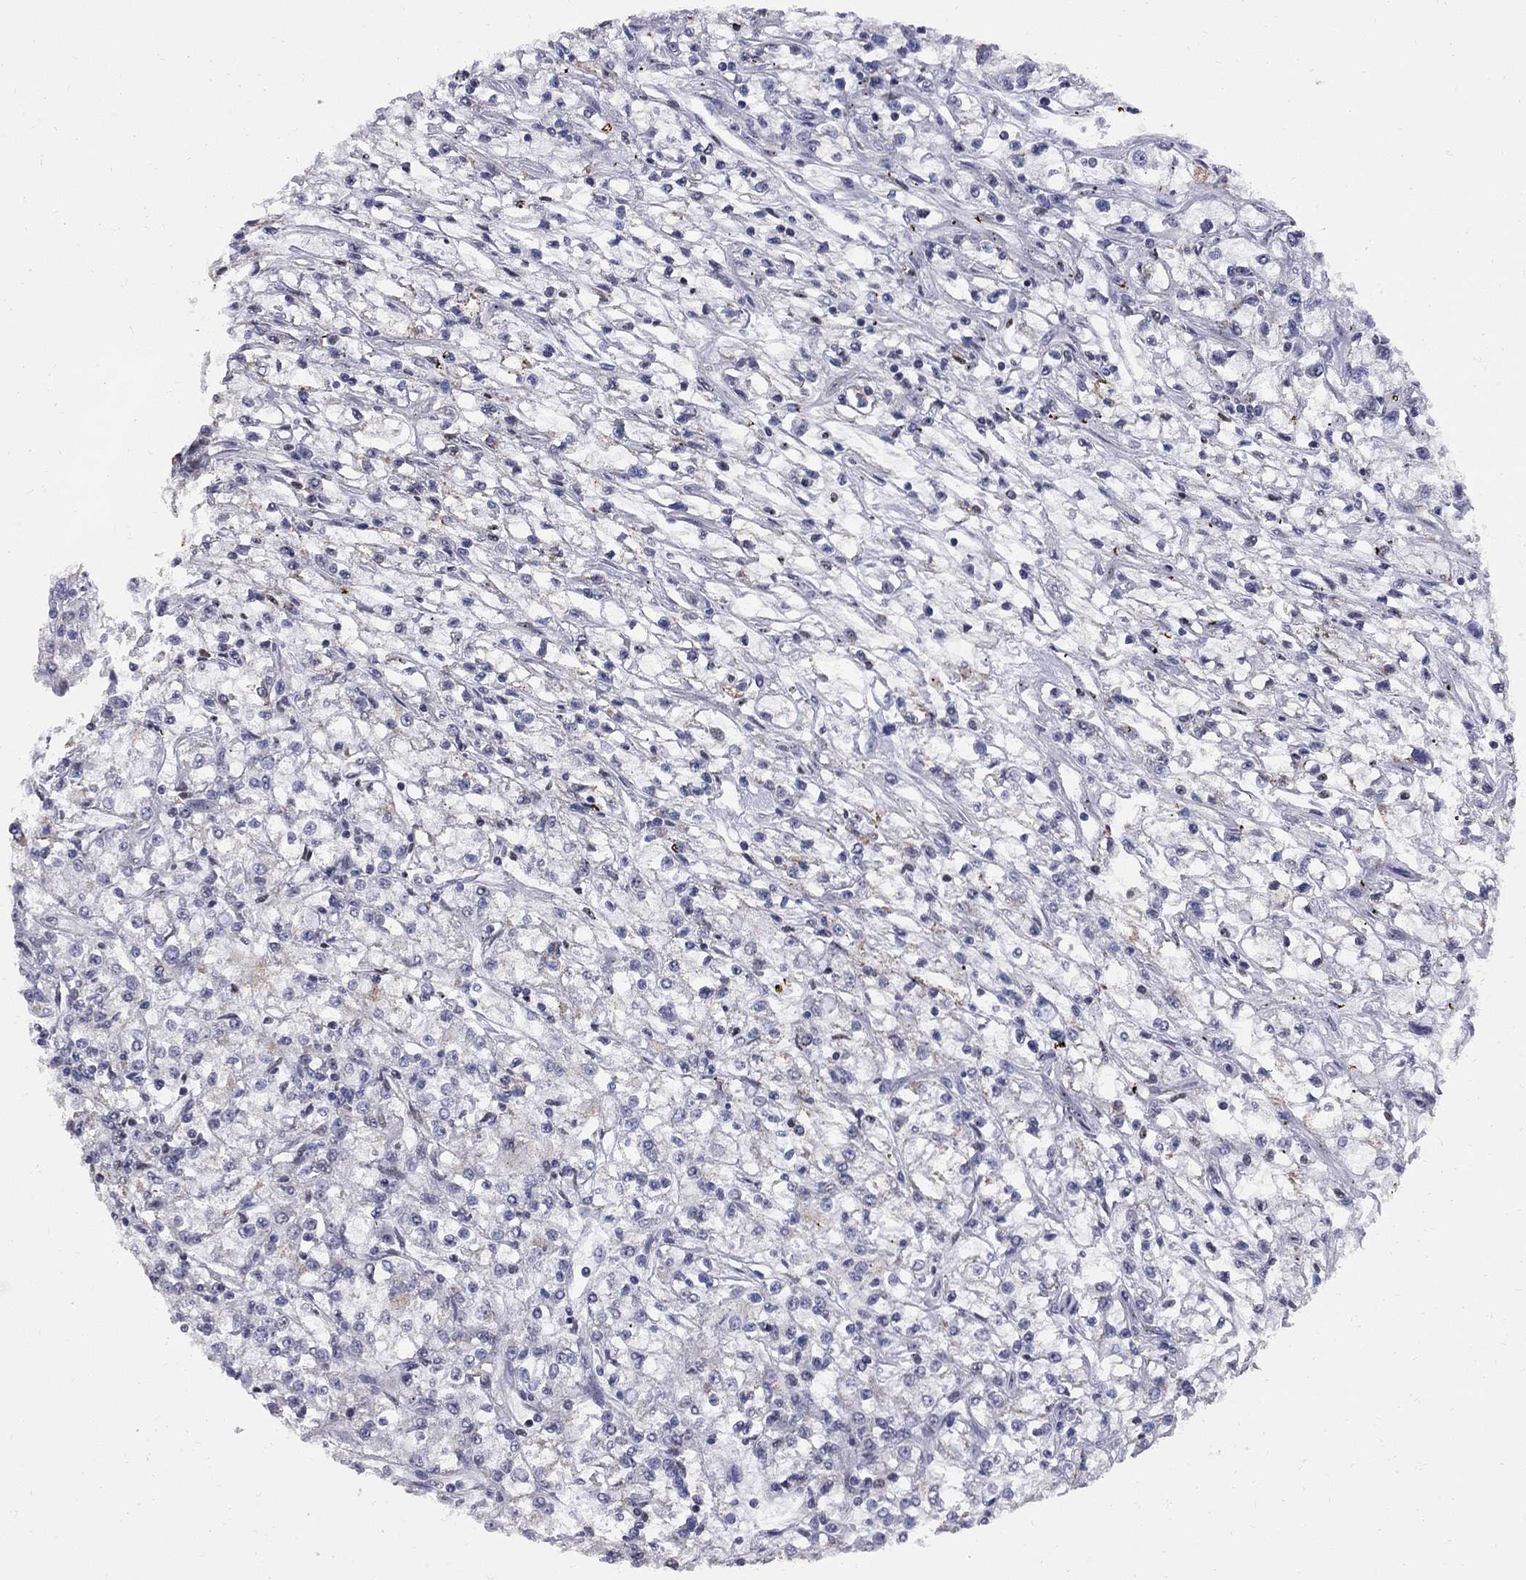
{"staining": {"intensity": "negative", "quantity": "none", "location": "none"}, "tissue": "renal cancer", "cell_type": "Tumor cells", "image_type": "cancer", "snomed": [{"axis": "morphology", "description": "Adenocarcinoma, NOS"}, {"axis": "topography", "description": "Kidney"}], "caption": "There is no significant expression in tumor cells of renal cancer.", "gene": "DHX33", "patient": {"sex": "female", "age": 59}}